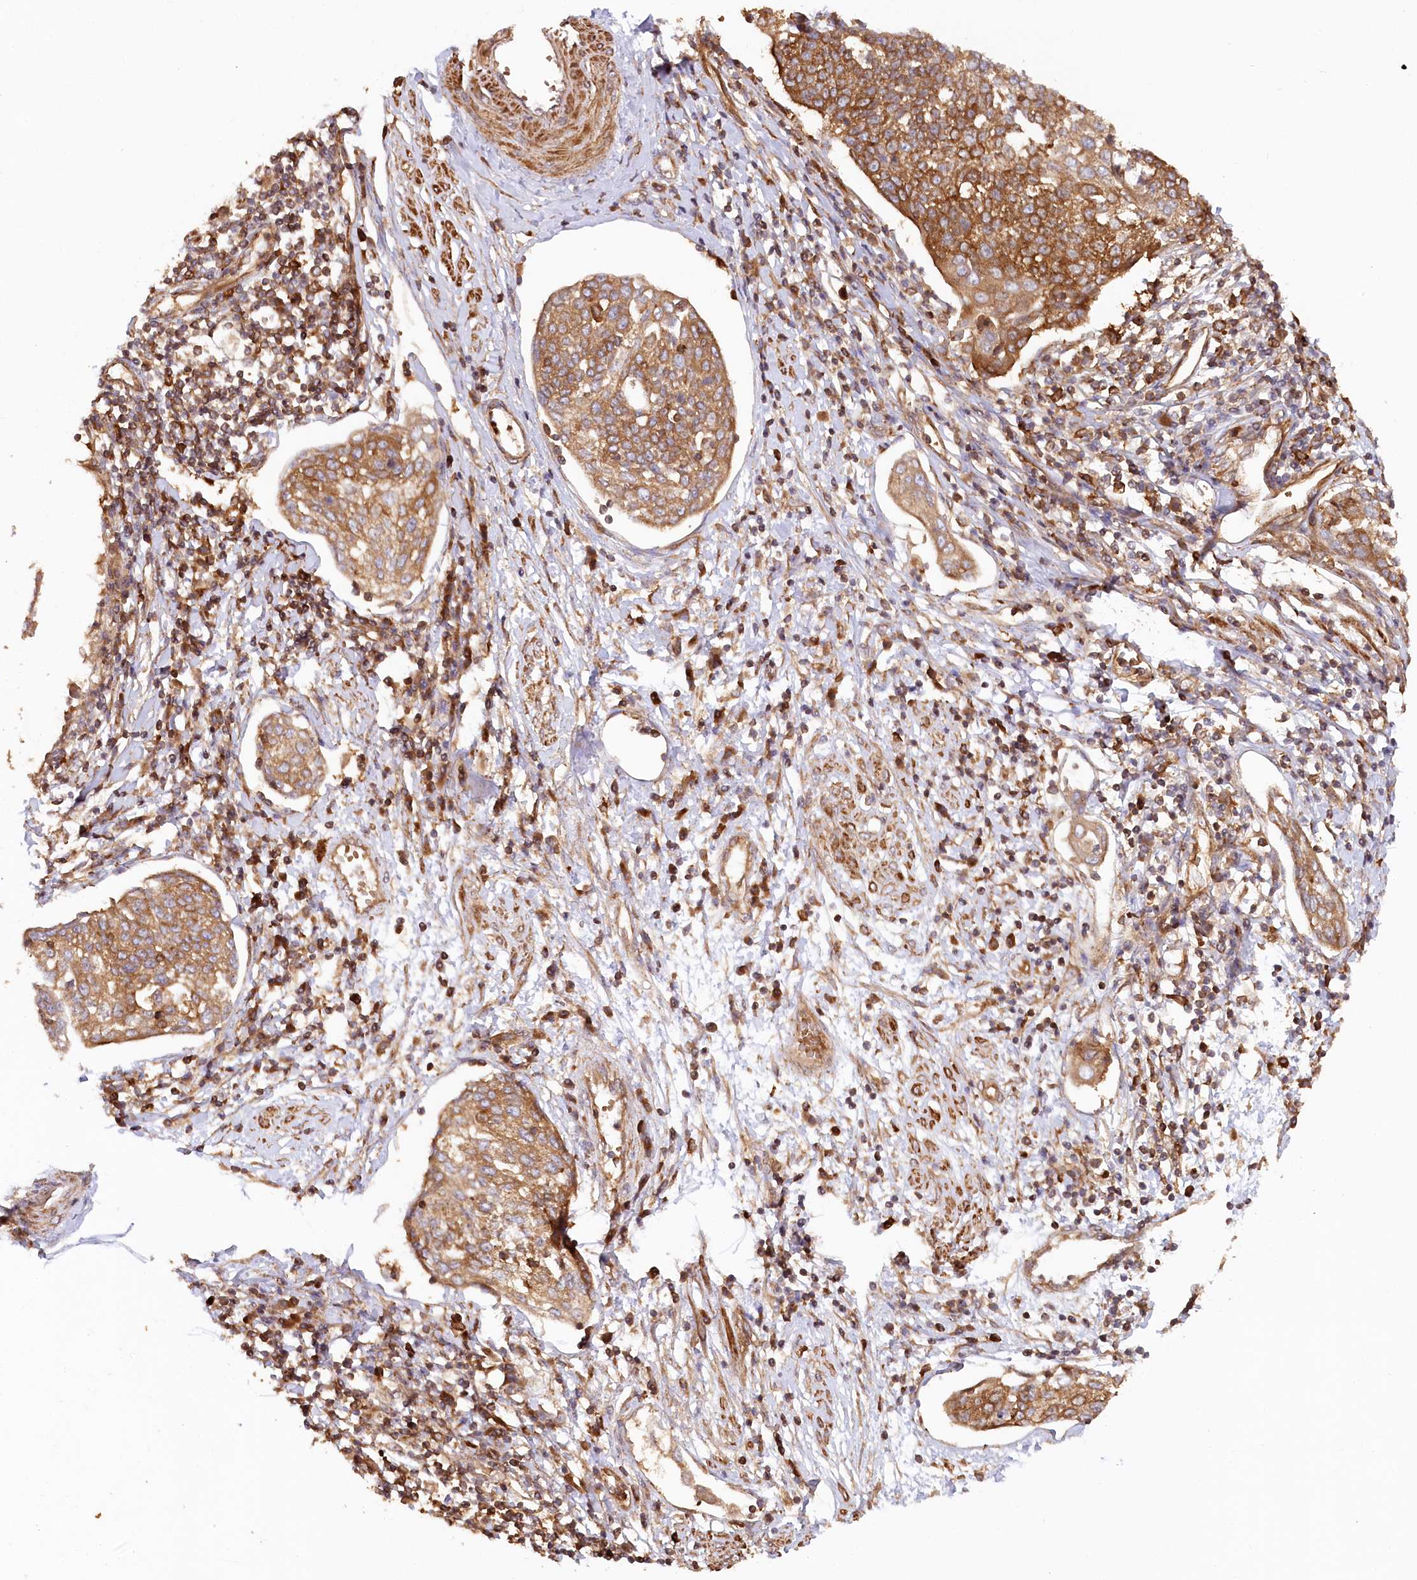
{"staining": {"intensity": "moderate", "quantity": ">75%", "location": "cytoplasmic/membranous"}, "tissue": "cervical cancer", "cell_type": "Tumor cells", "image_type": "cancer", "snomed": [{"axis": "morphology", "description": "Squamous cell carcinoma, NOS"}, {"axis": "topography", "description": "Cervix"}], "caption": "Protein staining of cervical cancer (squamous cell carcinoma) tissue displays moderate cytoplasmic/membranous positivity in approximately >75% of tumor cells.", "gene": "PAIP2", "patient": {"sex": "female", "age": 34}}